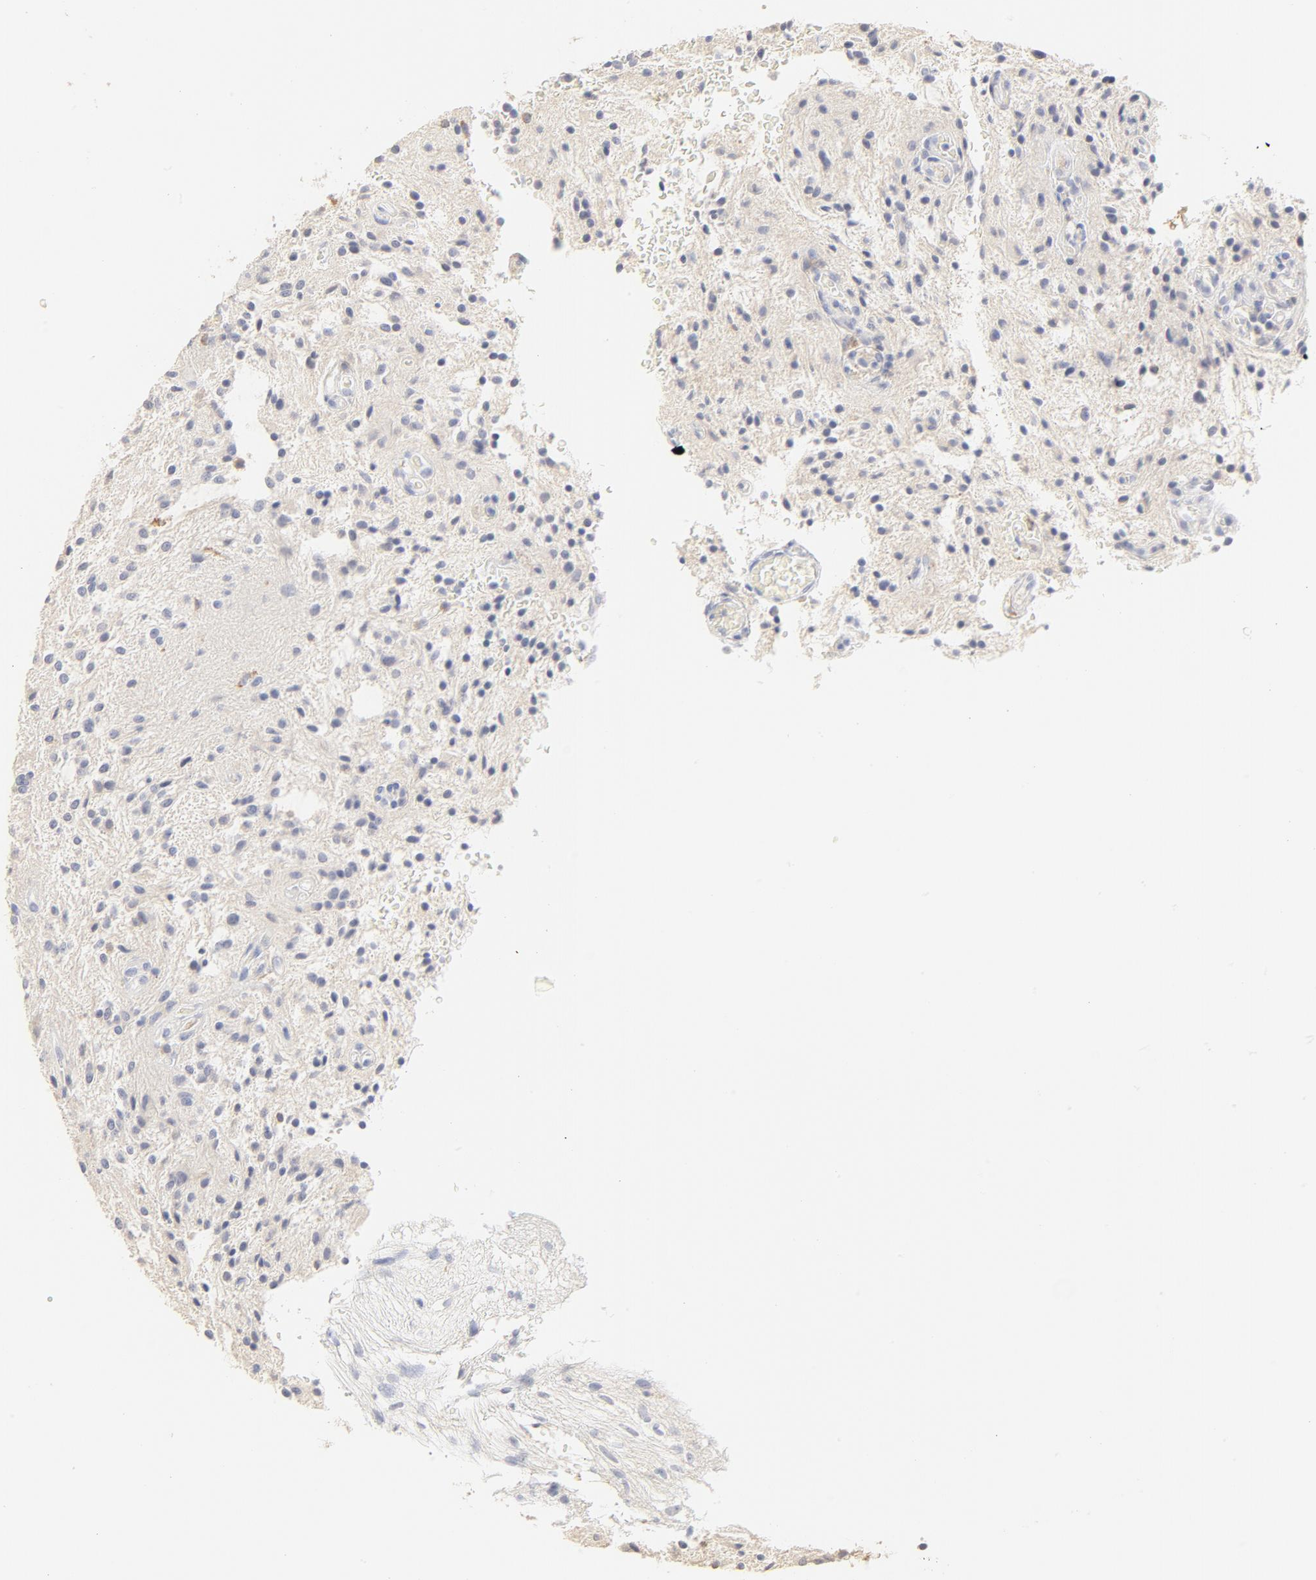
{"staining": {"intensity": "negative", "quantity": "none", "location": "none"}, "tissue": "glioma", "cell_type": "Tumor cells", "image_type": "cancer", "snomed": [{"axis": "morphology", "description": "Glioma, malignant, NOS"}, {"axis": "topography", "description": "Cerebellum"}], "caption": "Tumor cells show no significant protein staining in glioma.", "gene": "FCGBP", "patient": {"sex": "female", "age": 10}}